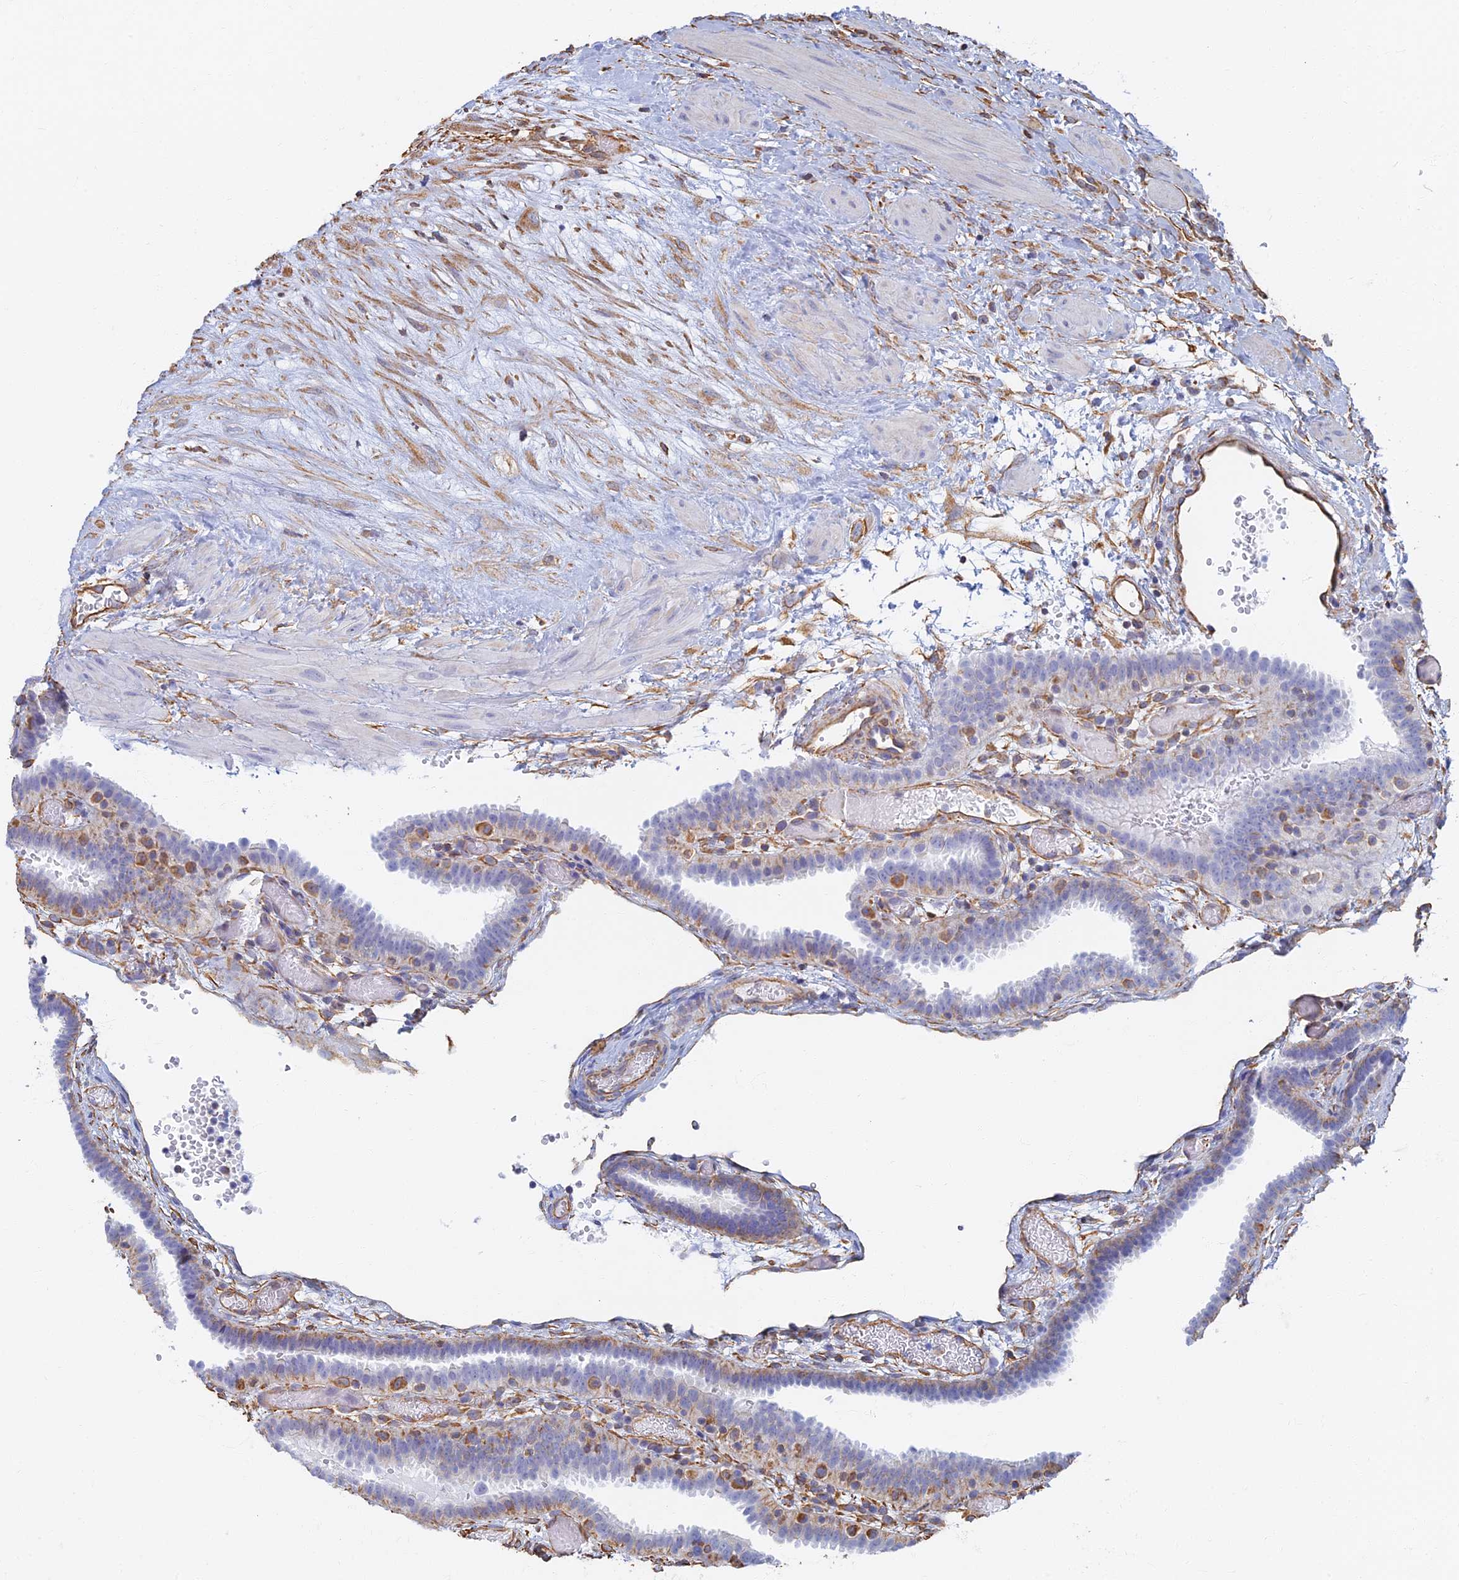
{"staining": {"intensity": "negative", "quantity": "none", "location": "none"}, "tissue": "fallopian tube", "cell_type": "Glandular cells", "image_type": "normal", "snomed": [{"axis": "morphology", "description": "Normal tissue, NOS"}, {"axis": "topography", "description": "Fallopian tube"}], "caption": "This is an immunohistochemistry photomicrograph of unremarkable human fallopian tube. There is no staining in glandular cells.", "gene": "RMC1", "patient": {"sex": "female", "age": 37}}